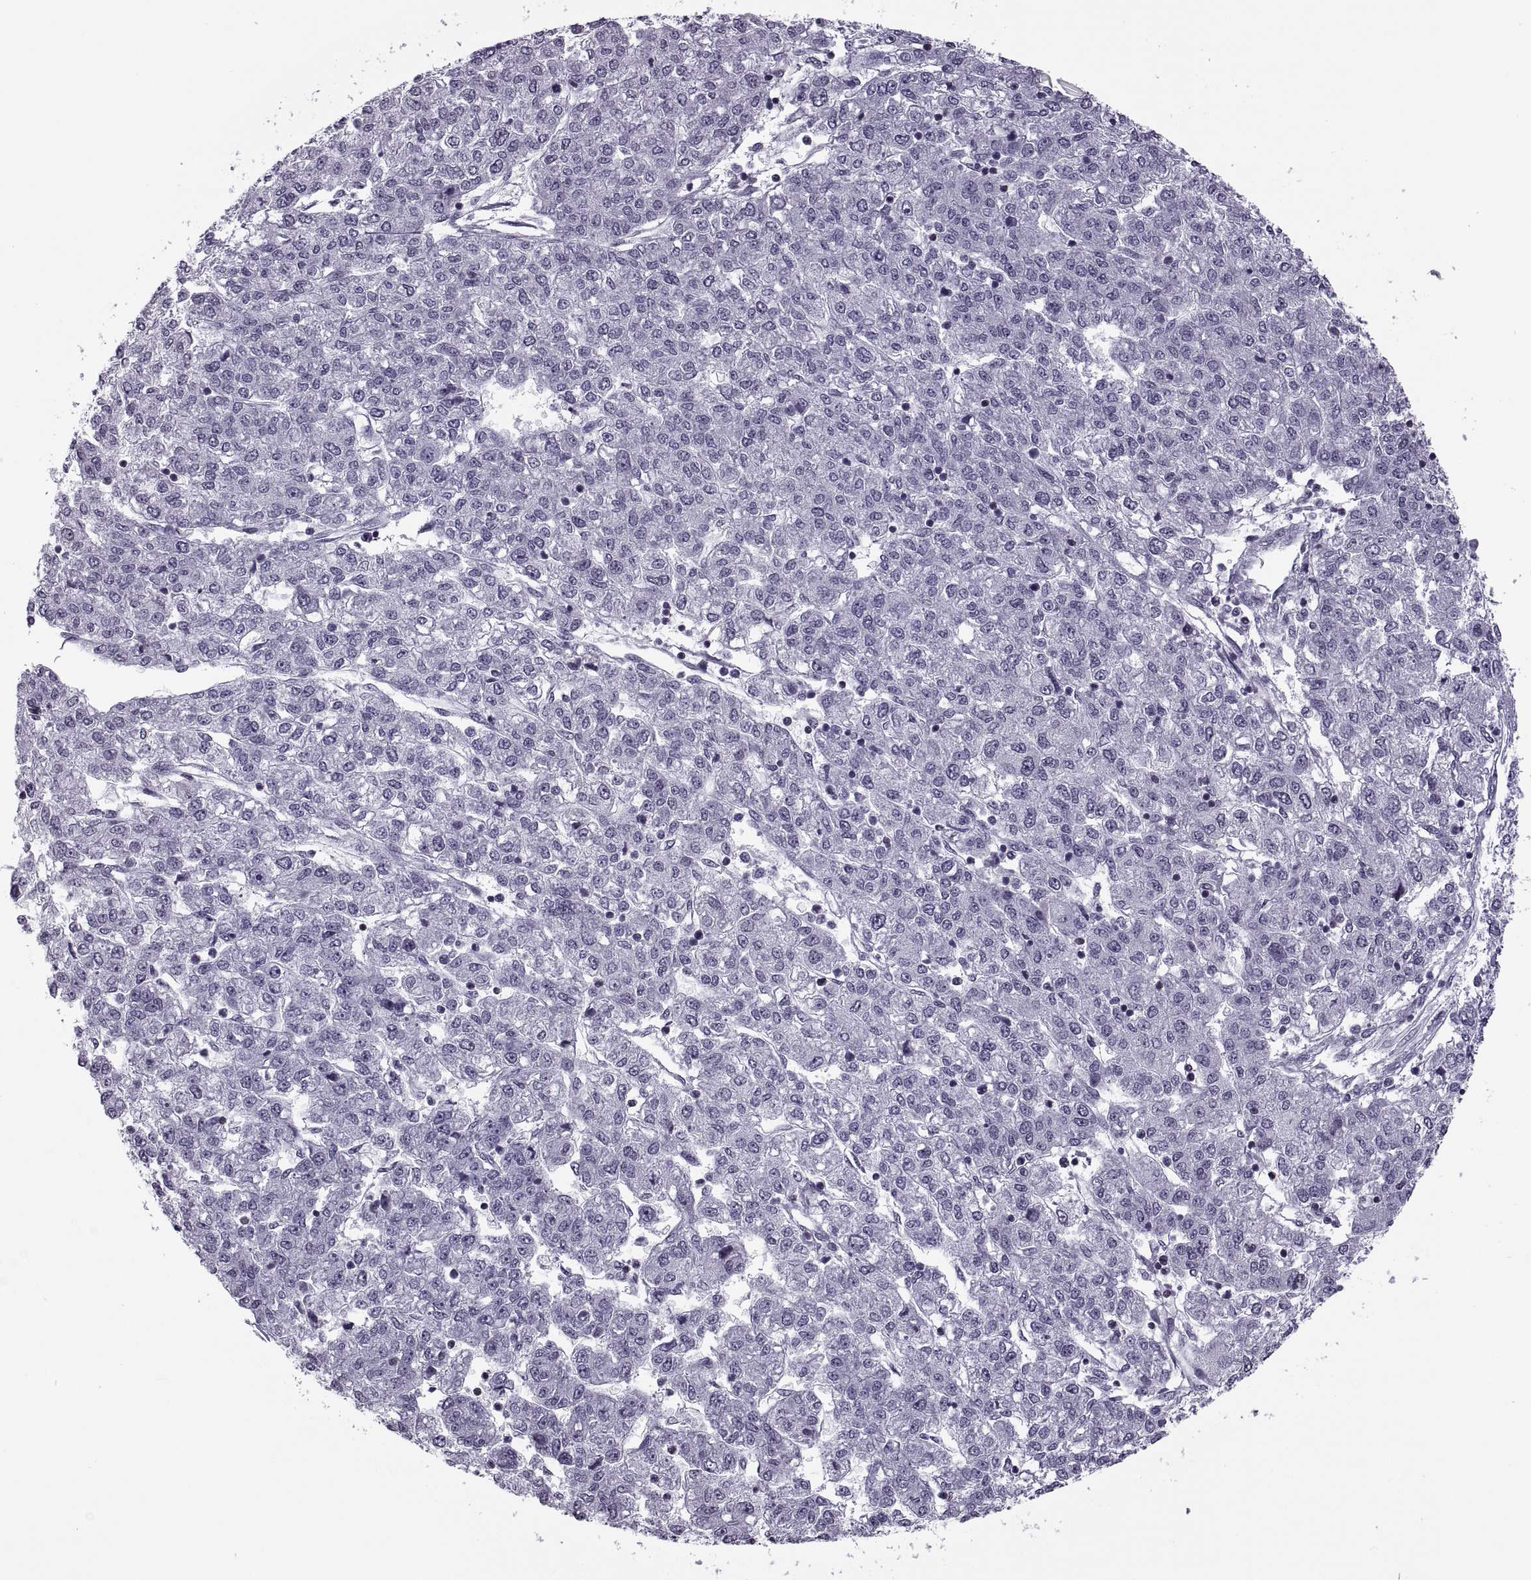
{"staining": {"intensity": "negative", "quantity": "none", "location": "none"}, "tissue": "liver cancer", "cell_type": "Tumor cells", "image_type": "cancer", "snomed": [{"axis": "morphology", "description": "Carcinoma, Hepatocellular, NOS"}, {"axis": "topography", "description": "Liver"}], "caption": "This photomicrograph is of hepatocellular carcinoma (liver) stained with immunohistochemistry to label a protein in brown with the nuclei are counter-stained blue. There is no expression in tumor cells.", "gene": "H1-8", "patient": {"sex": "male", "age": 56}}